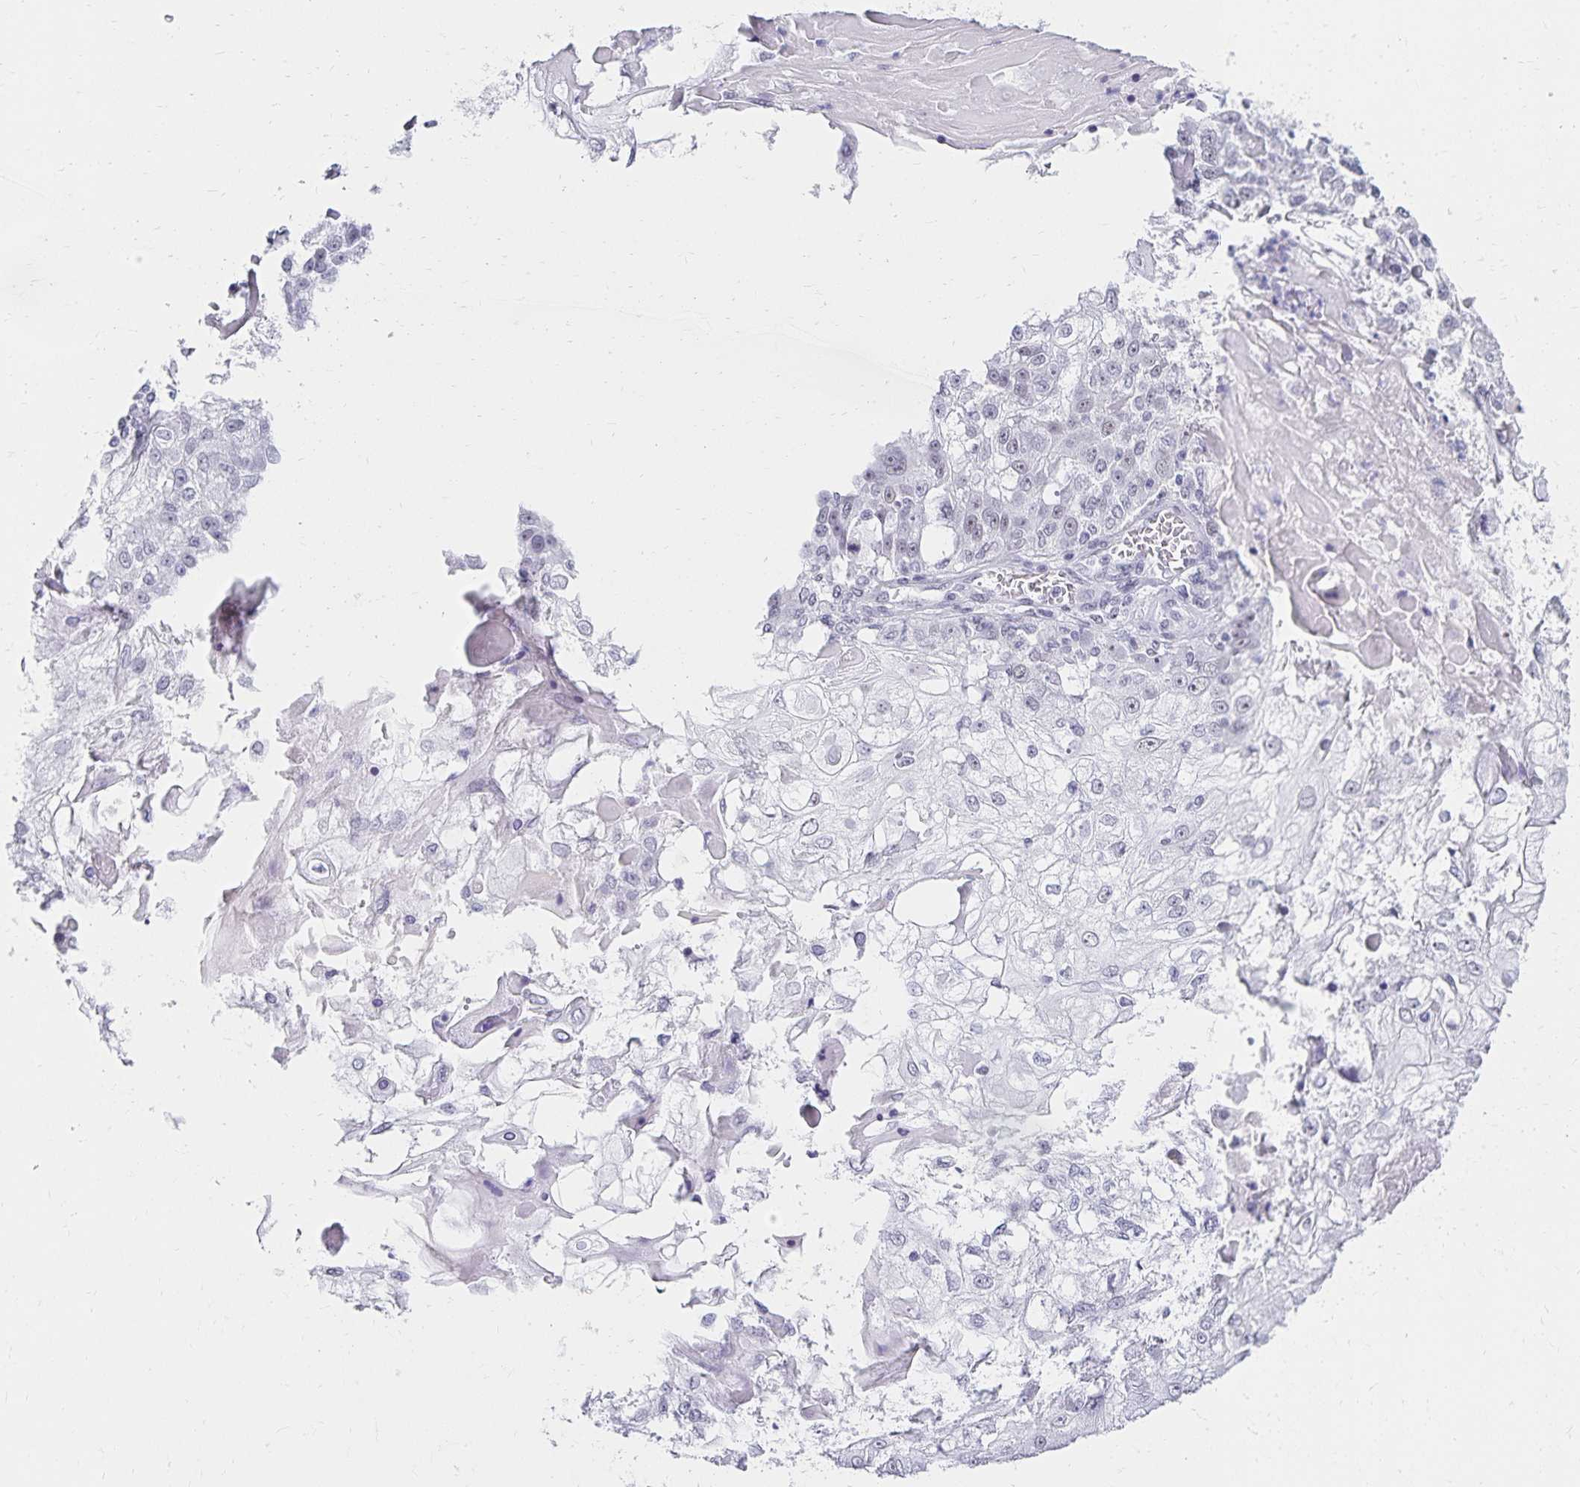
{"staining": {"intensity": "negative", "quantity": "none", "location": "none"}, "tissue": "skin cancer", "cell_type": "Tumor cells", "image_type": "cancer", "snomed": [{"axis": "morphology", "description": "Normal tissue, NOS"}, {"axis": "morphology", "description": "Squamous cell carcinoma, NOS"}, {"axis": "topography", "description": "Skin"}], "caption": "Tumor cells are negative for protein expression in human skin cancer (squamous cell carcinoma).", "gene": "C20orf85", "patient": {"sex": "female", "age": 83}}